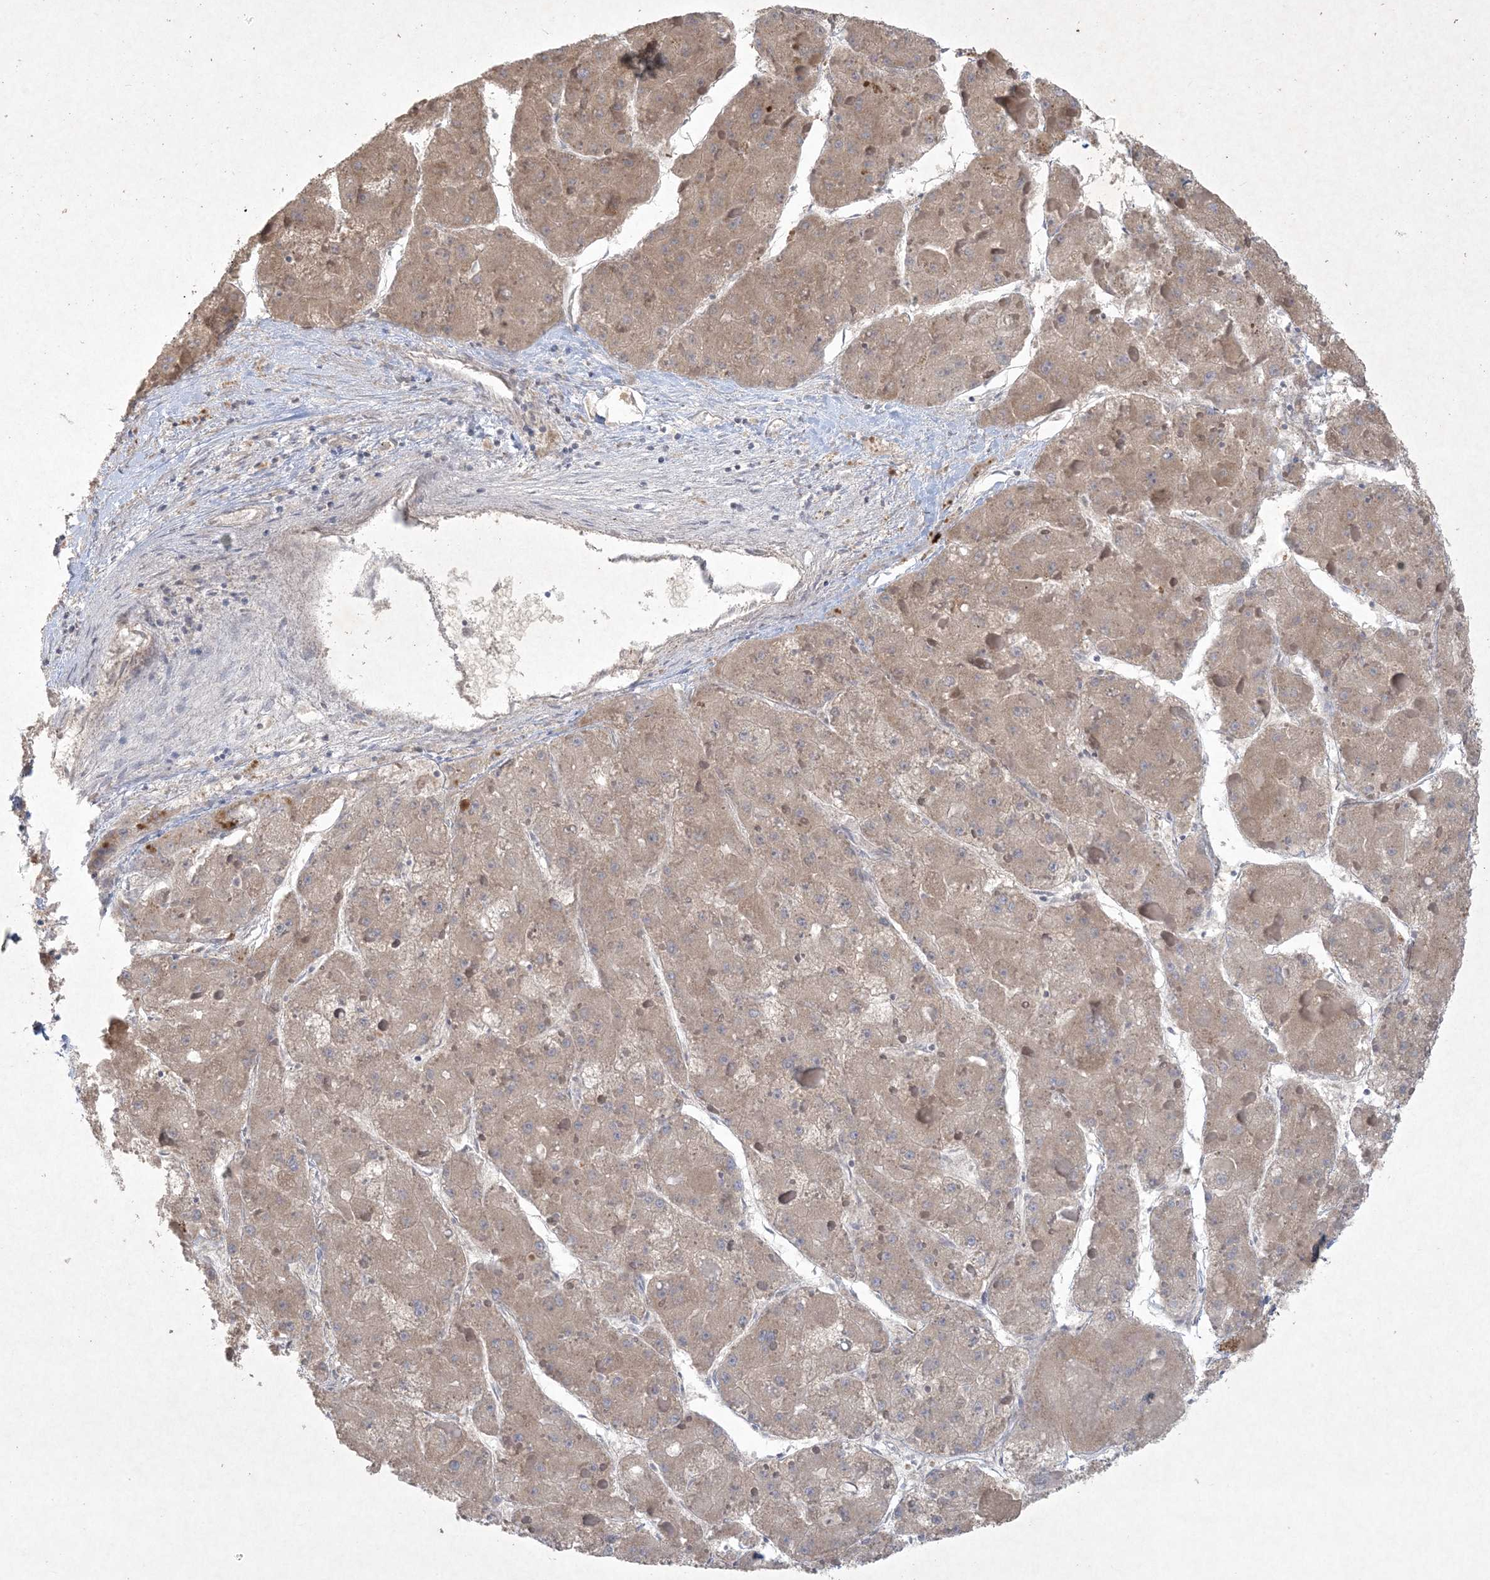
{"staining": {"intensity": "moderate", "quantity": ">75%", "location": "cytoplasmic/membranous"}, "tissue": "liver cancer", "cell_type": "Tumor cells", "image_type": "cancer", "snomed": [{"axis": "morphology", "description": "Carcinoma, Hepatocellular, NOS"}, {"axis": "topography", "description": "Liver"}], "caption": "The immunohistochemical stain labels moderate cytoplasmic/membranous staining in tumor cells of liver hepatocellular carcinoma tissue. The staining was performed using DAB, with brown indicating positive protein expression. Nuclei are stained blue with hematoxylin.", "gene": "NRBP2", "patient": {"sex": "female", "age": 73}}